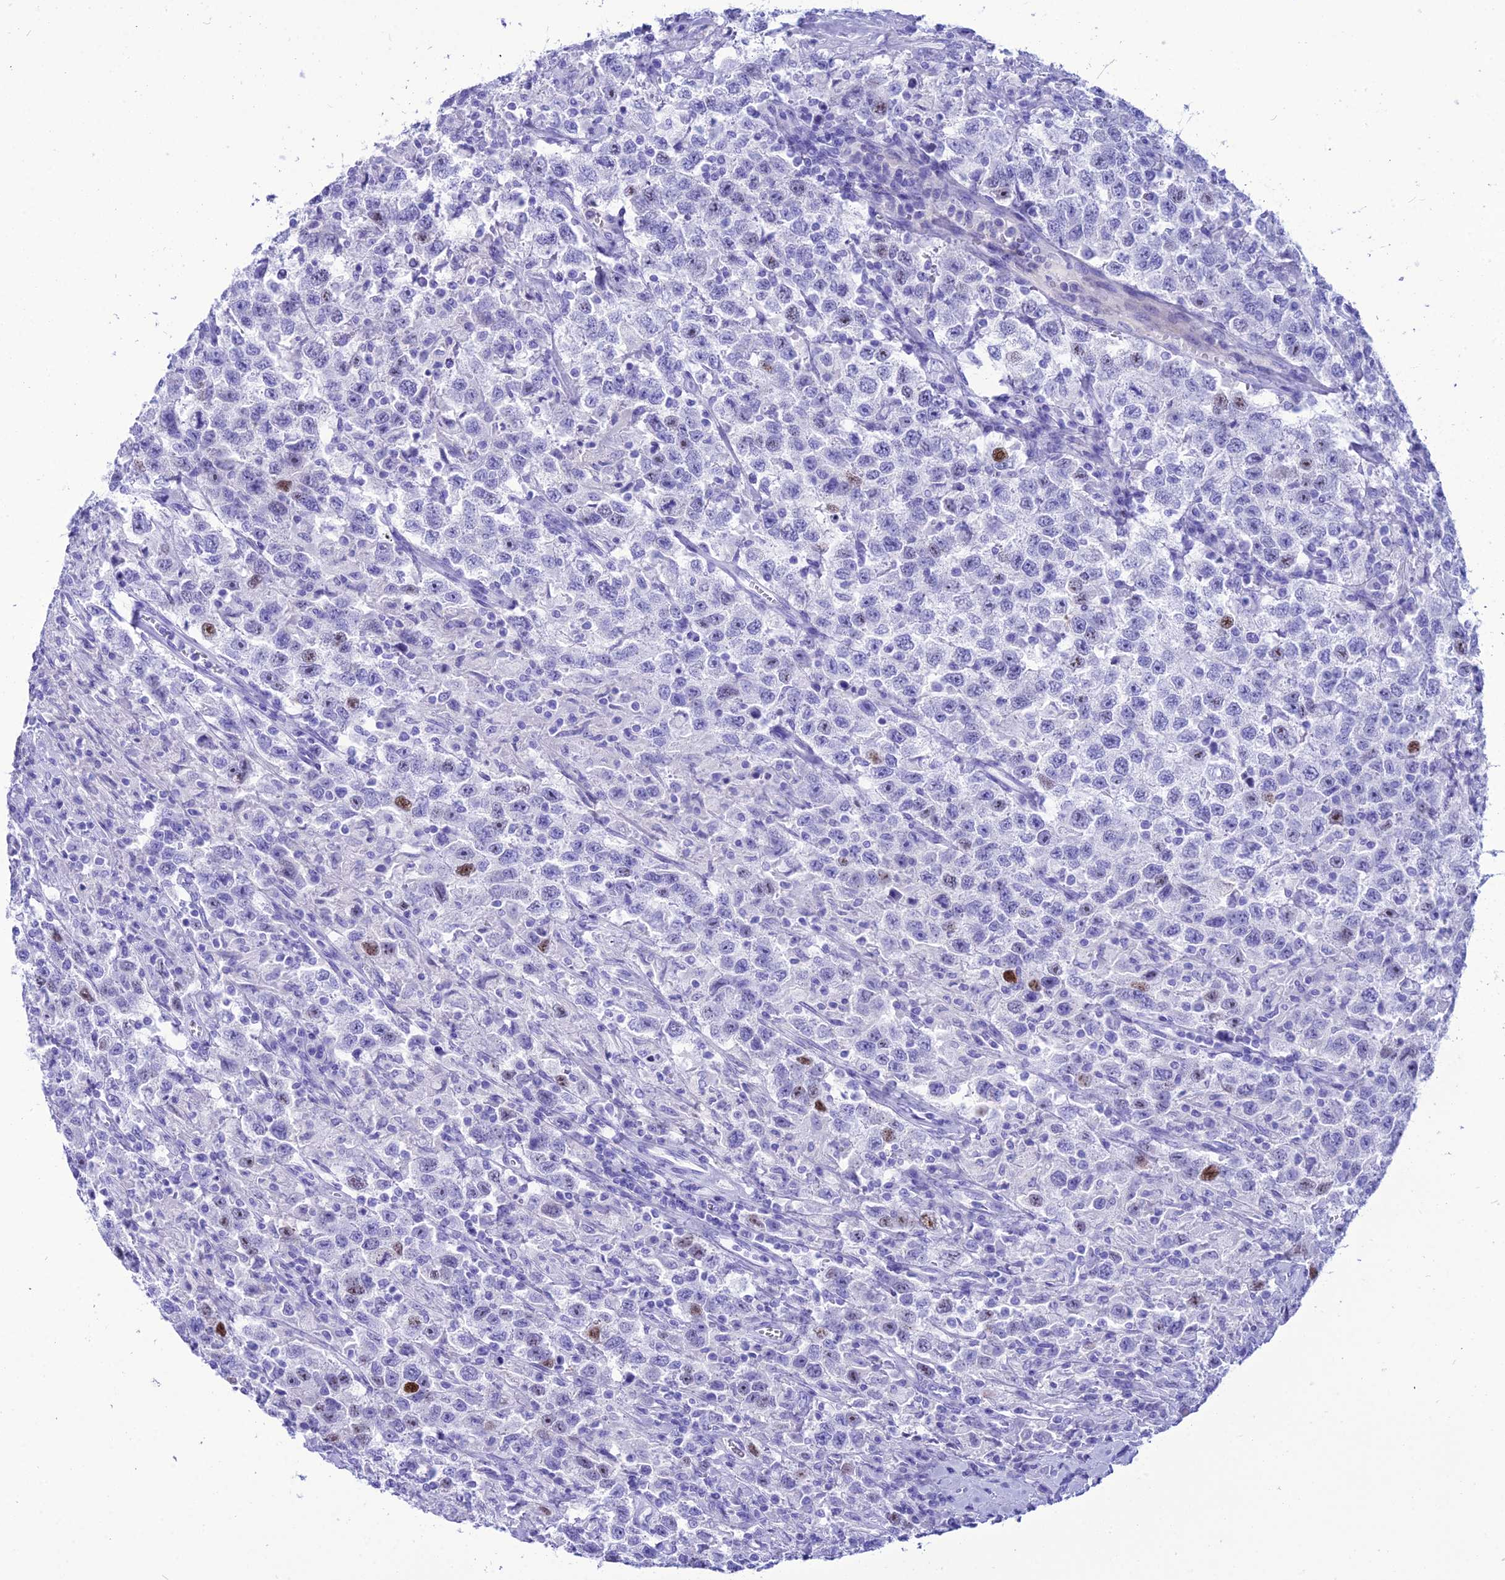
{"staining": {"intensity": "strong", "quantity": "<25%", "location": "nuclear"}, "tissue": "testis cancer", "cell_type": "Tumor cells", "image_type": "cancer", "snomed": [{"axis": "morphology", "description": "Seminoma, NOS"}, {"axis": "topography", "description": "Testis"}], "caption": "This image displays testis cancer (seminoma) stained with IHC to label a protein in brown. The nuclear of tumor cells show strong positivity for the protein. Nuclei are counter-stained blue.", "gene": "PNMA5", "patient": {"sex": "male", "age": 41}}